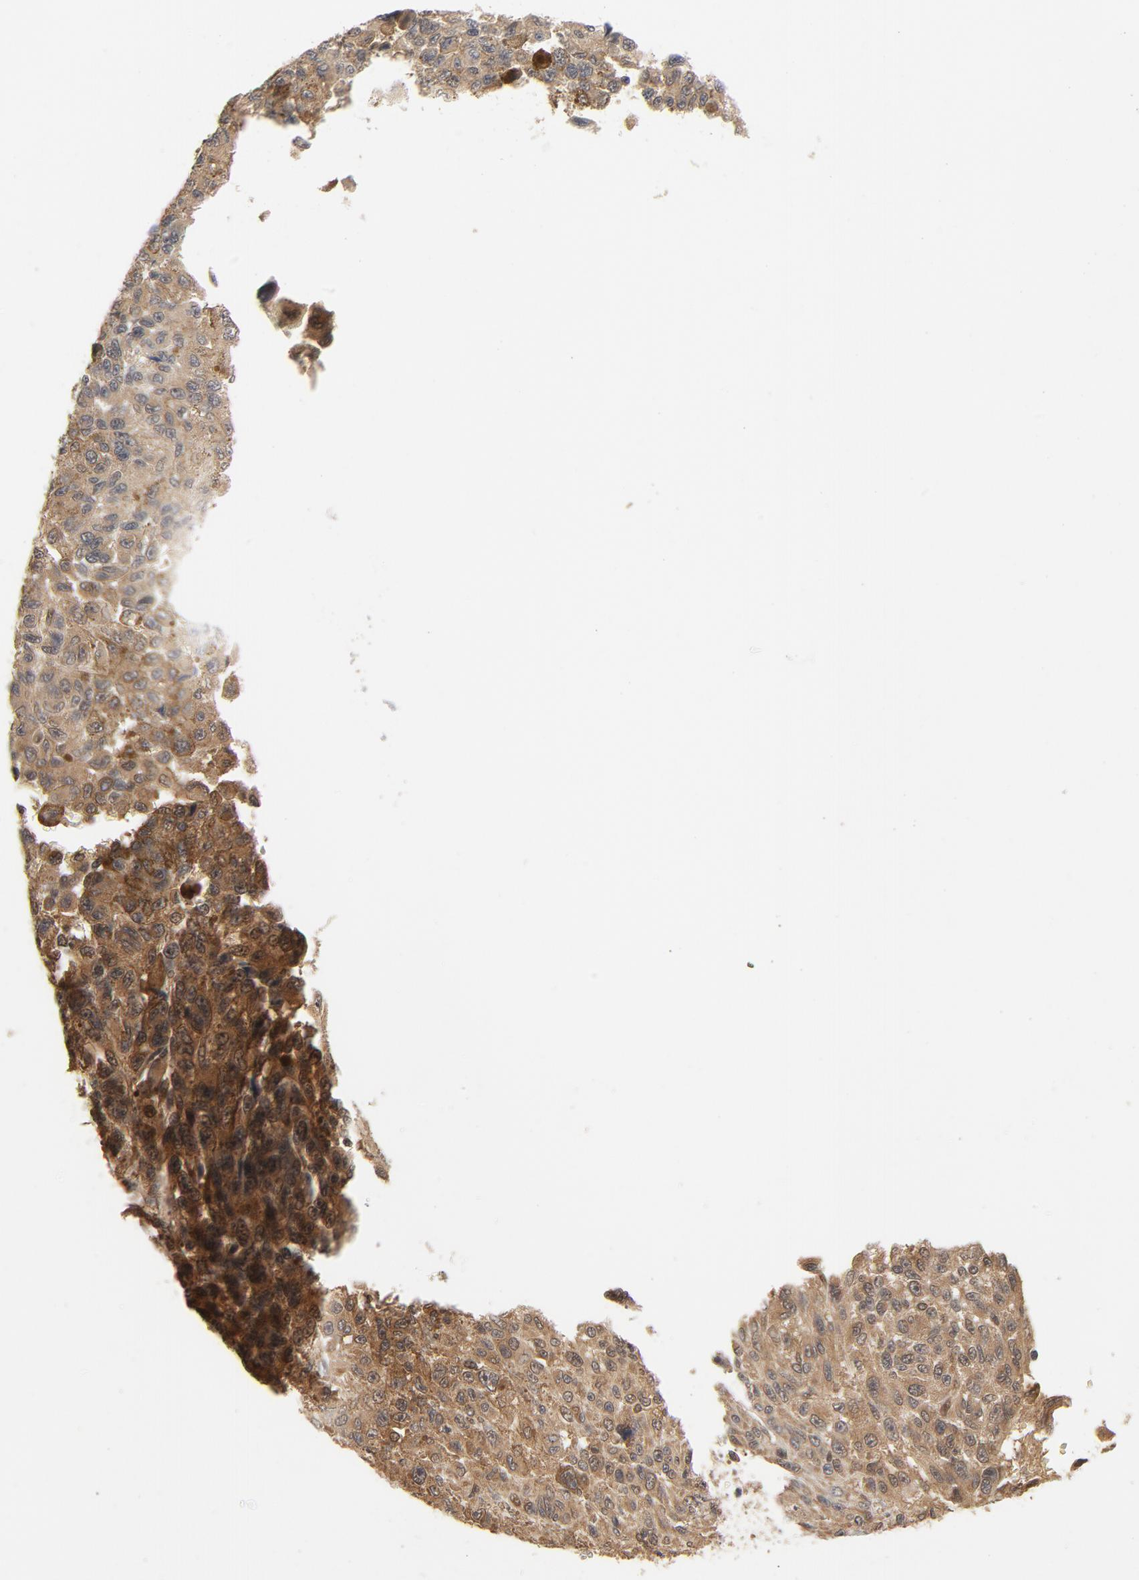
{"staining": {"intensity": "moderate", "quantity": ">75%", "location": "cytoplasmic/membranous"}, "tissue": "melanoma", "cell_type": "Tumor cells", "image_type": "cancer", "snomed": [{"axis": "morphology", "description": "Malignant melanoma, NOS"}, {"axis": "topography", "description": "Skin"}], "caption": "Immunohistochemical staining of human malignant melanoma reveals moderate cytoplasmic/membranous protein positivity in approximately >75% of tumor cells.", "gene": "CDC37", "patient": {"sex": "male", "age": 81}}